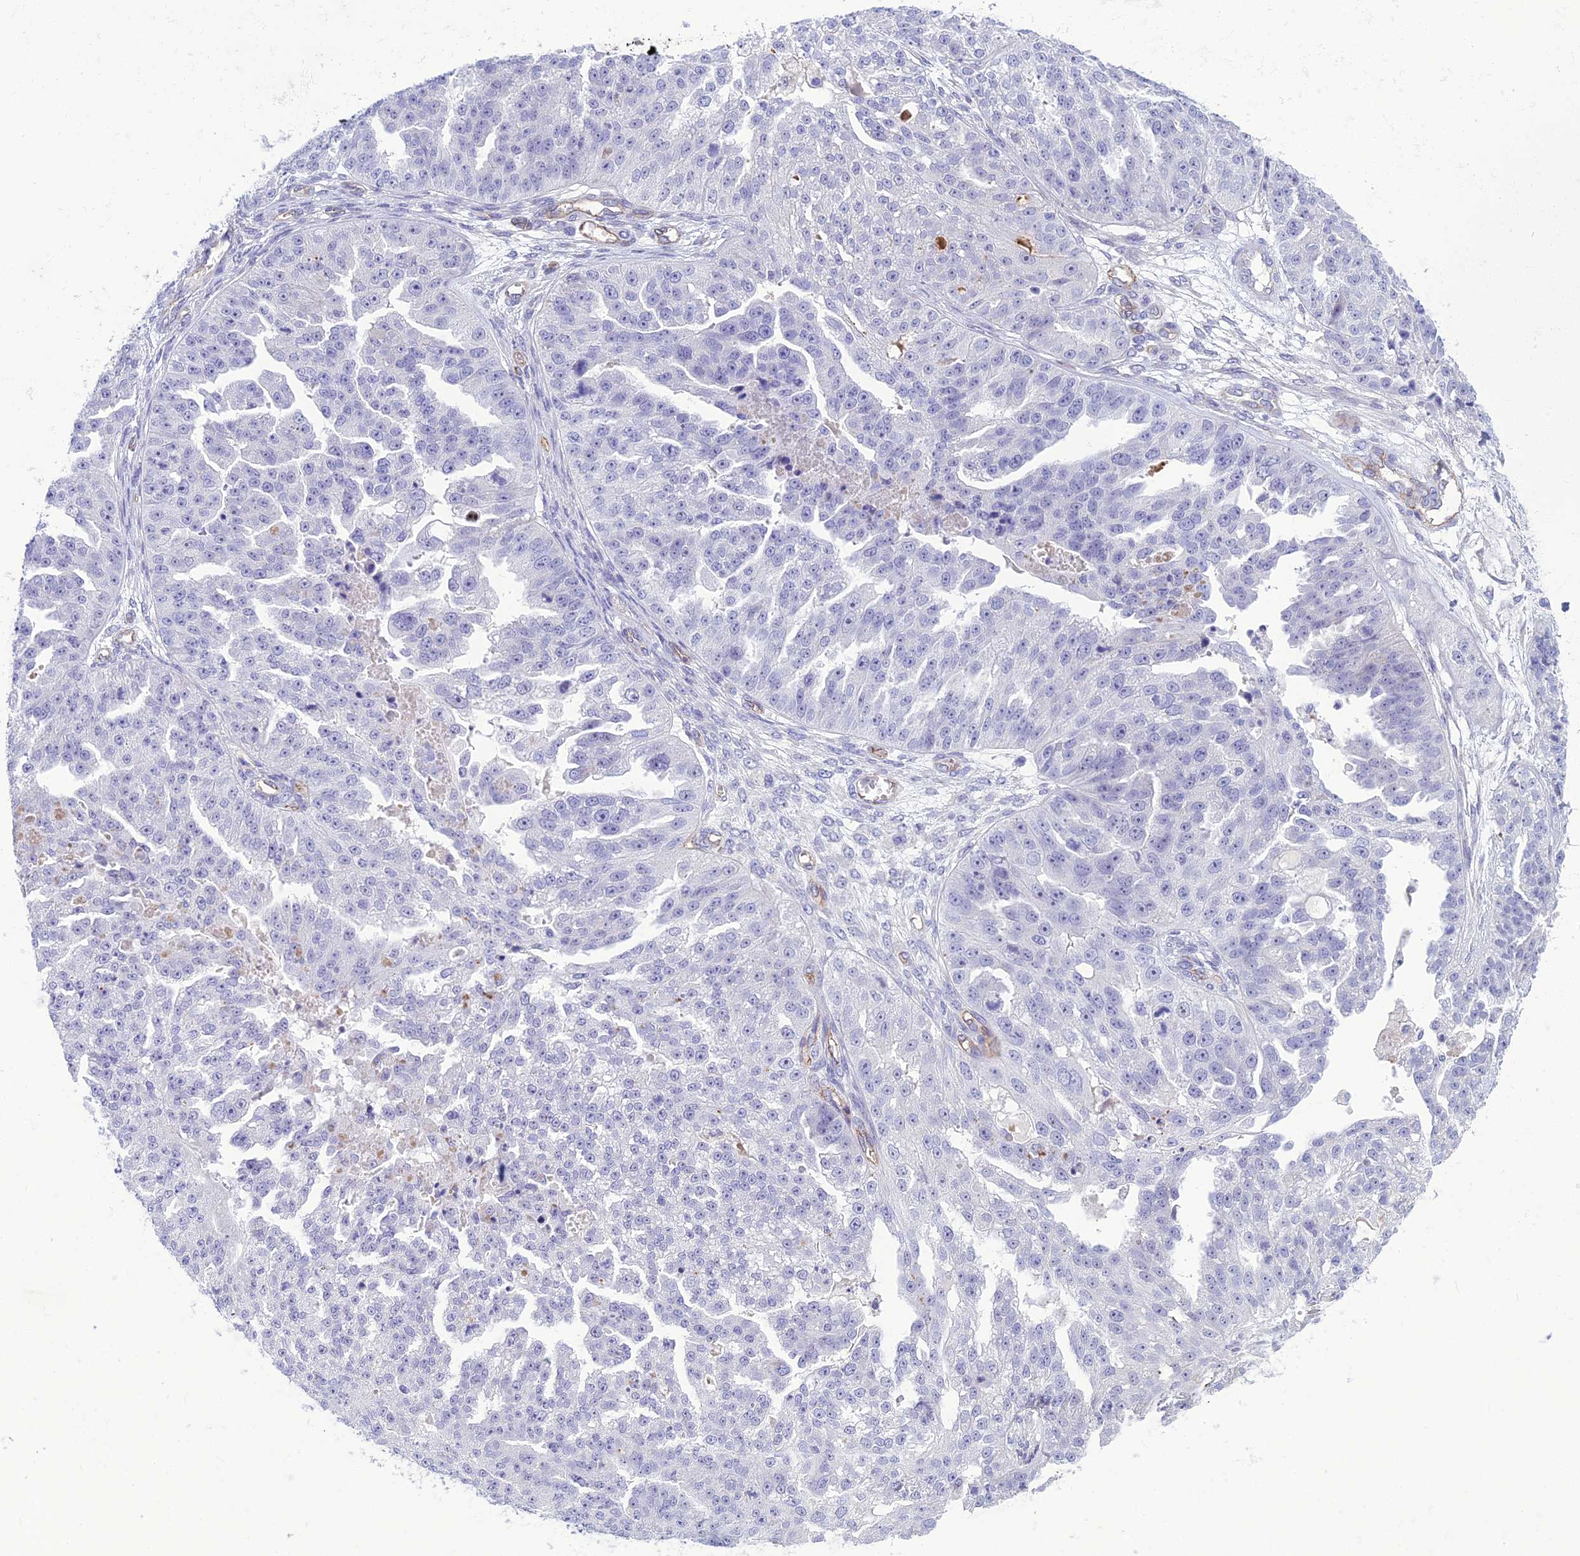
{"staining": {"intensity": "negative", "quantity": "none", "location": "none"}, "tissue": "ovarian cancer", "cell_type": "Tumor cells", "image_type": "cancer", "snomed": [{"axis": "morphology", "description": "Cystadenocarcinoma, serous, NOS"}, {"axis": "topography", "description": "Ovary"}], "caption": "The image demonstrates no staining of tumor cells in serous cystadenocarcinoma (ovarian). (Stains: DAB immunohistochemistry (IHC) with hematoxylin counter stain, Microscopy: brightfield microscopy at high magnification).", "gene": "BBS7", "patient": {"sex": "female", "age": 58}}